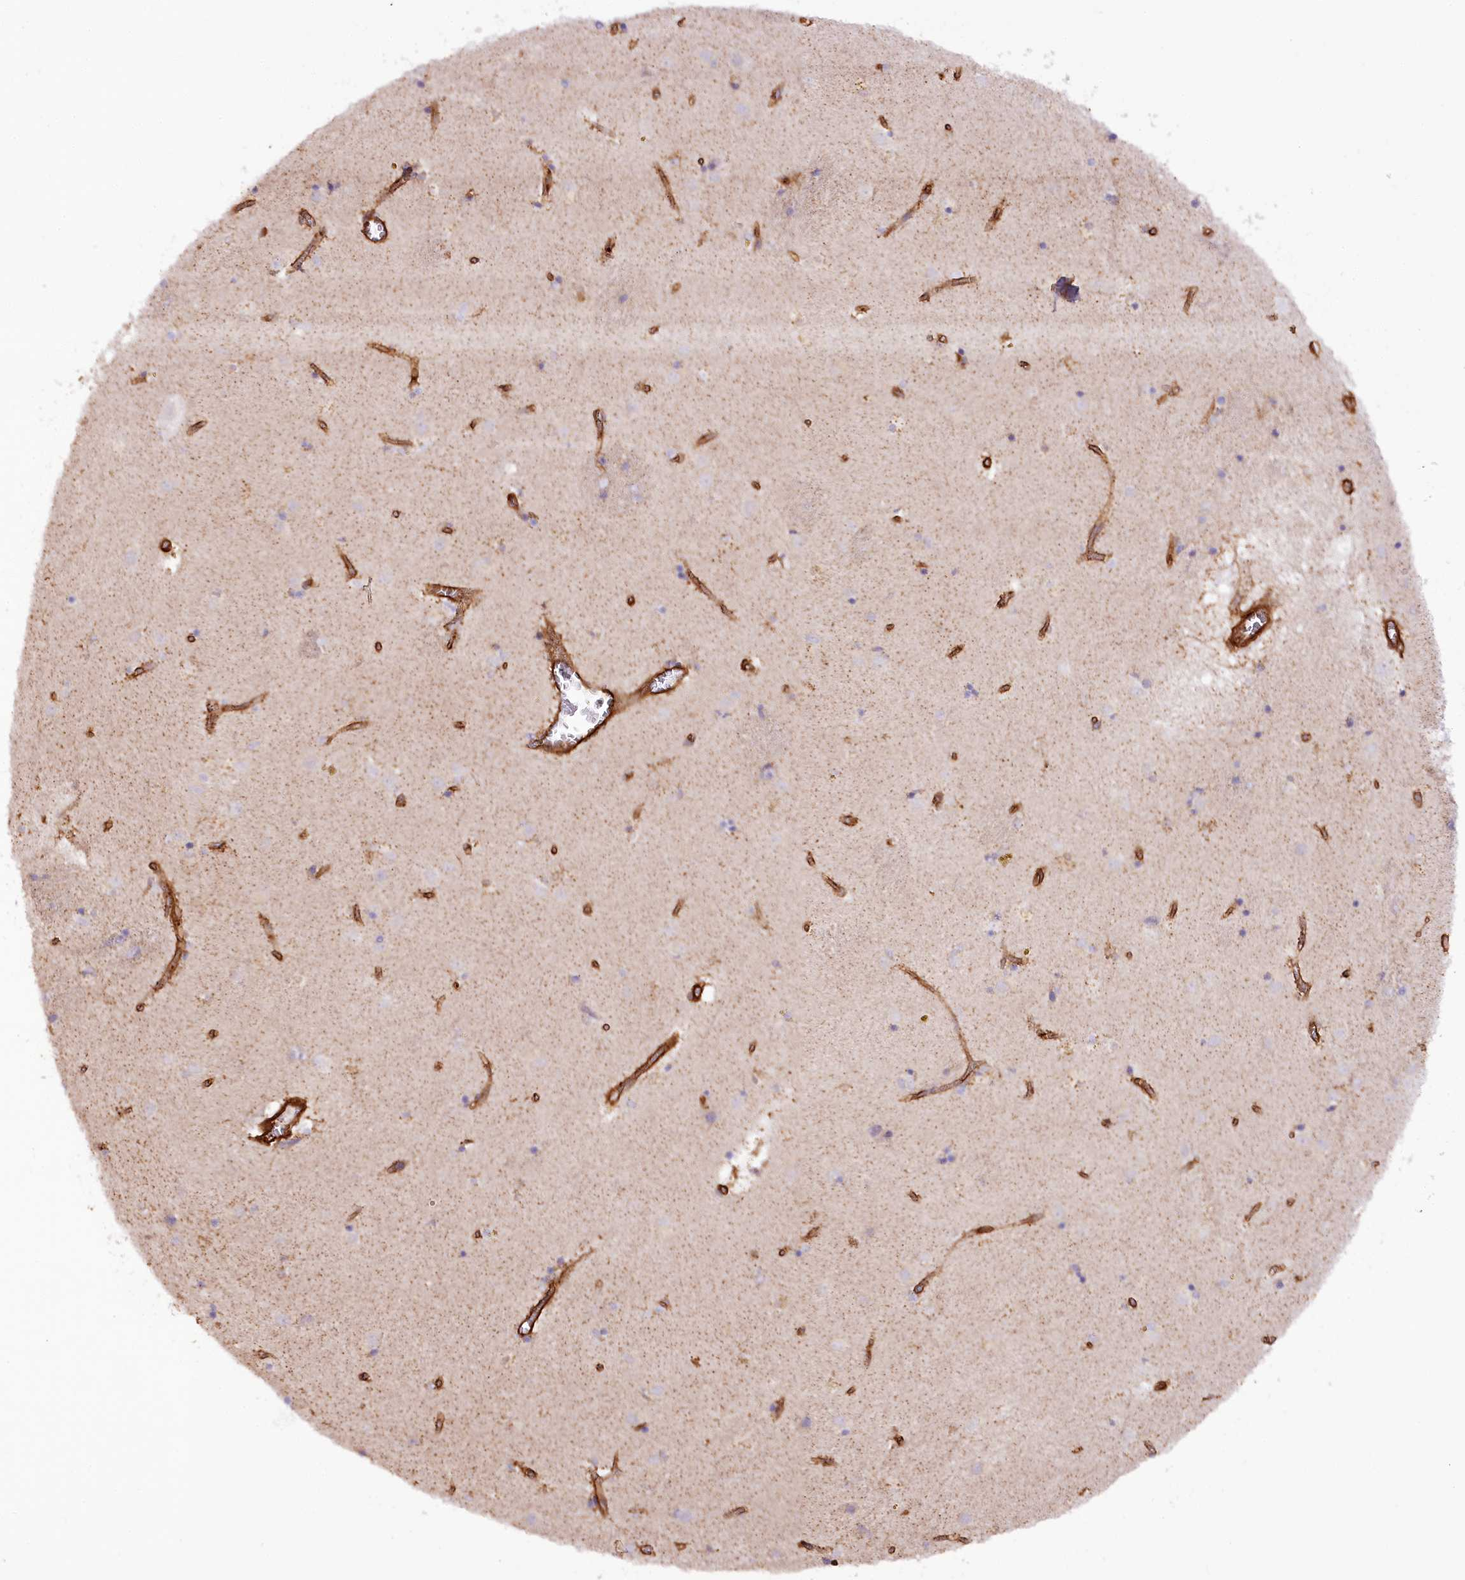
{"staining": {"intensity": "negative", "quantity": "none", "location": "none"}, "tissue": "caudate", "cell_type": "Glial cells", "image_type": "normal", "snomed": [{"axis": "morphology", "description": "Normal tissue, NOS"}, {"axis": "topography", "description": "Lateral ventricle wall"}], "caption": "Immunohistochemistry of unremarkable caudate demonstrates no staining in glial cells.", "gene": "SYNPO2", "patient": {"sex": "male", "age": 70}}